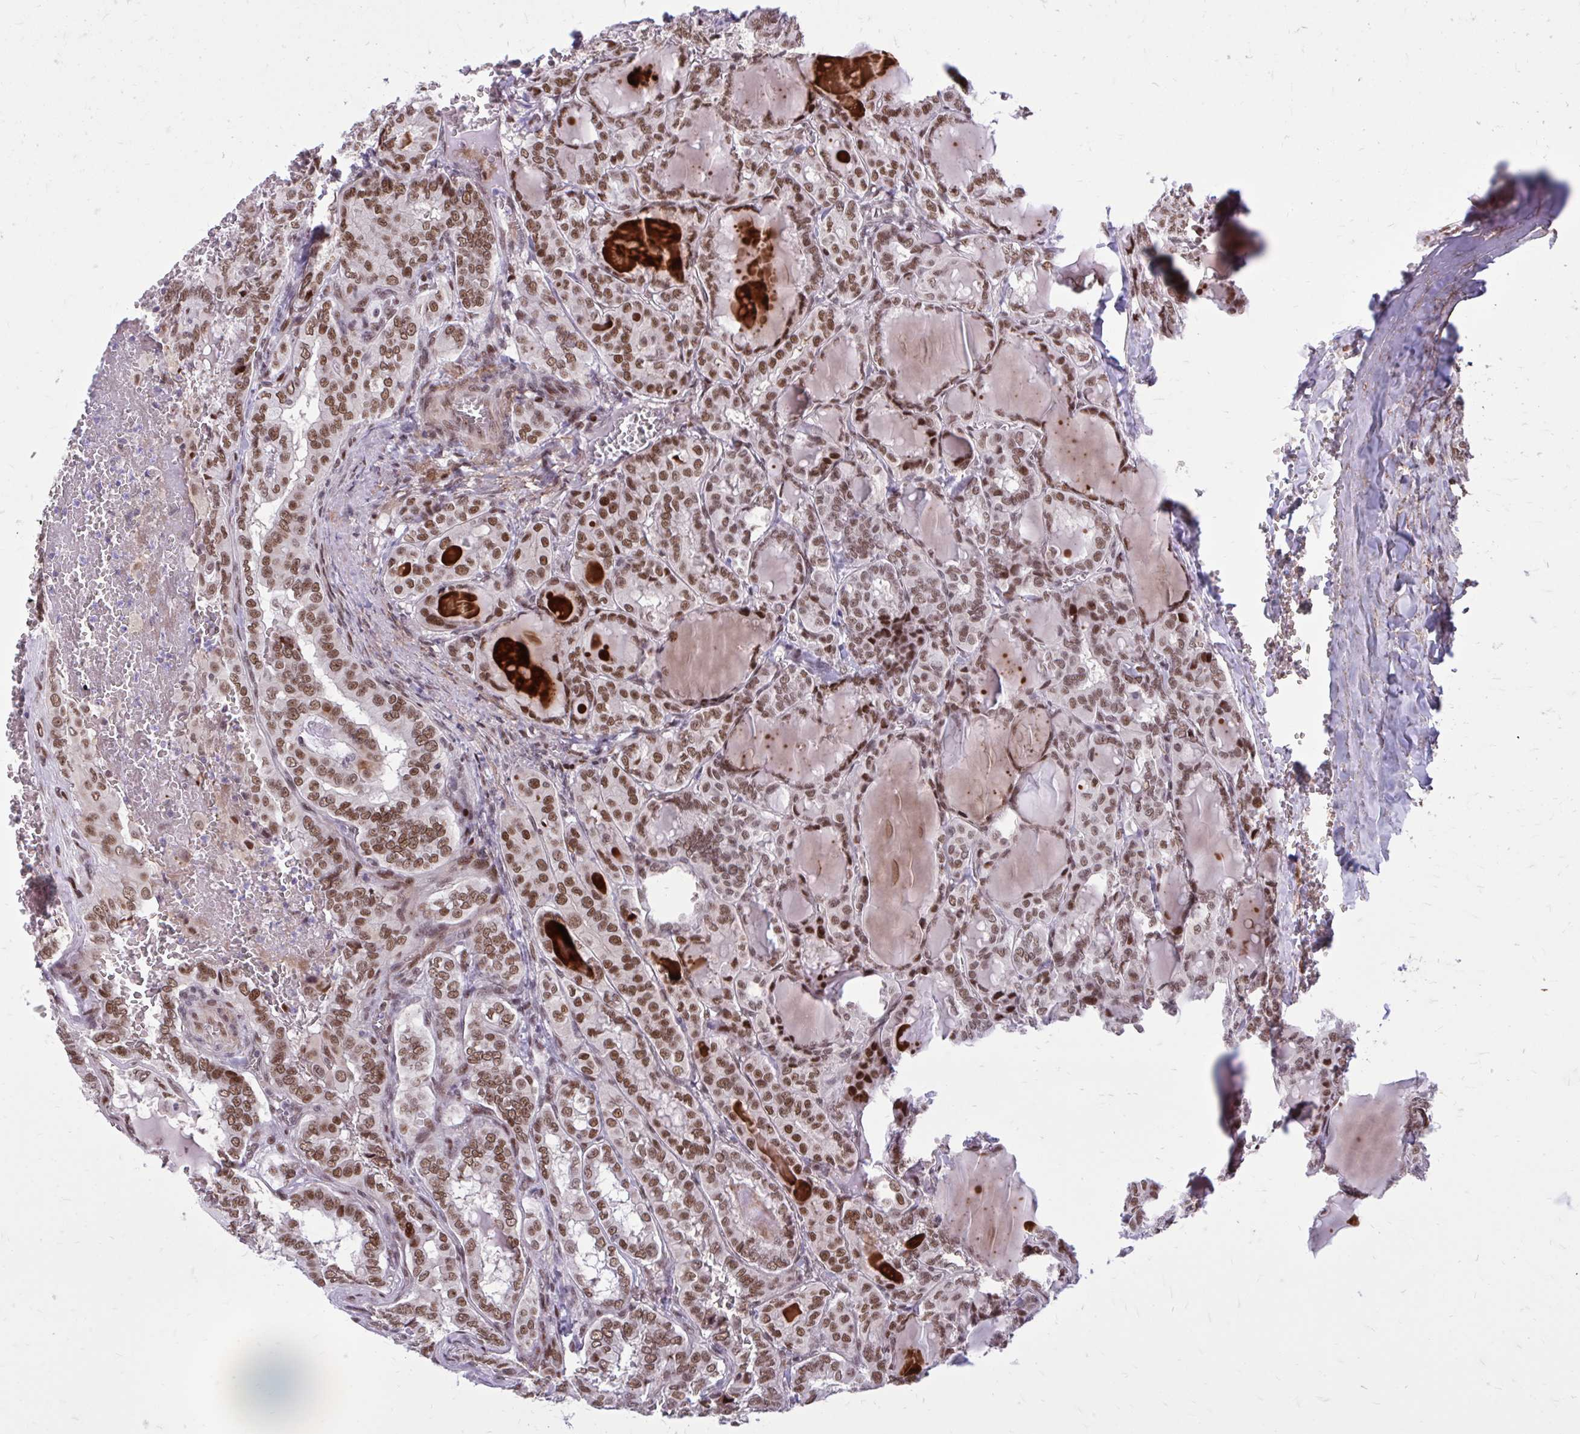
{"staining": {"intensity": "moderate", "quantity": ">75%", "location": "nuclear"}, "tissue": "thyroid cancer", "cell_type": "Tumor cells", "image_type": "cancer", "snomed": [{"axis": "morphology", "description": "Papillary adenocarcinoma, NOS"}, {"axis": "topography", "description": "Thyroid gland"}], "caption": "This is a photomicrograph of immunohistochemistry (IHC) staining of thyroid cancer (papillary adenocarcinoma), which shows moderate staining in the nuclear of tumor cells.", "gene": "PSME4", "patient": {"sex": "female", "age": 46}}